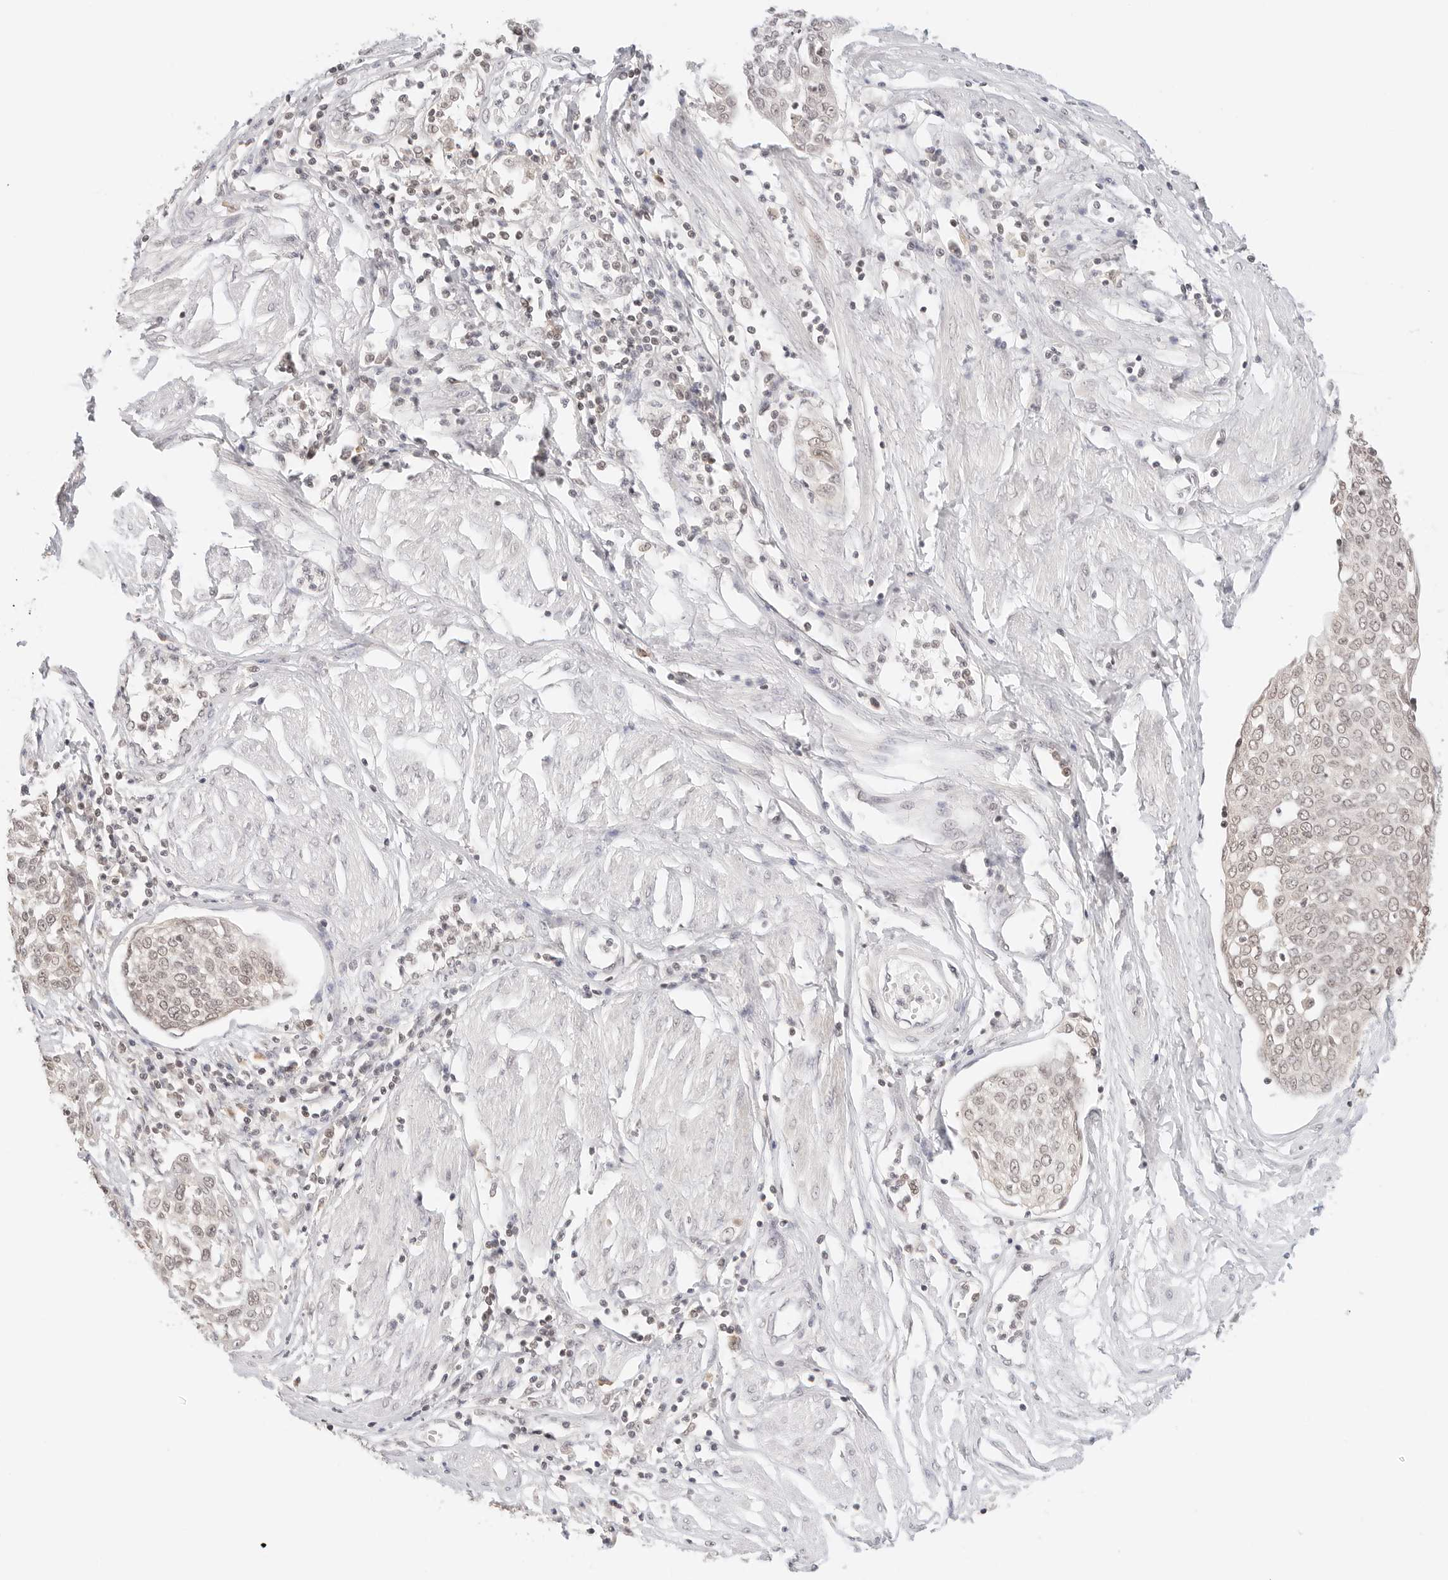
{"staining": {"intensity": "weak", "quantity": ">75%", "location": "nuclear"}, "tissue": "cervical cancer", "cell_type": "Tumor cells", "image_type": "cancer", "snomed": [{"axis": "morphology", "description": "Squamous cell carcinoma, NOS"}, {"axis": "topography", "description": "Cervix"}], "caption": "Human cervical cancer (squamous cell carcinoma) stained for a protein (brown) reveals weak nuclear positive positivity in about >75% of tumor cells.", "gene": "SEPTIN4", "patient": {"sex": "female", "age": 34}}